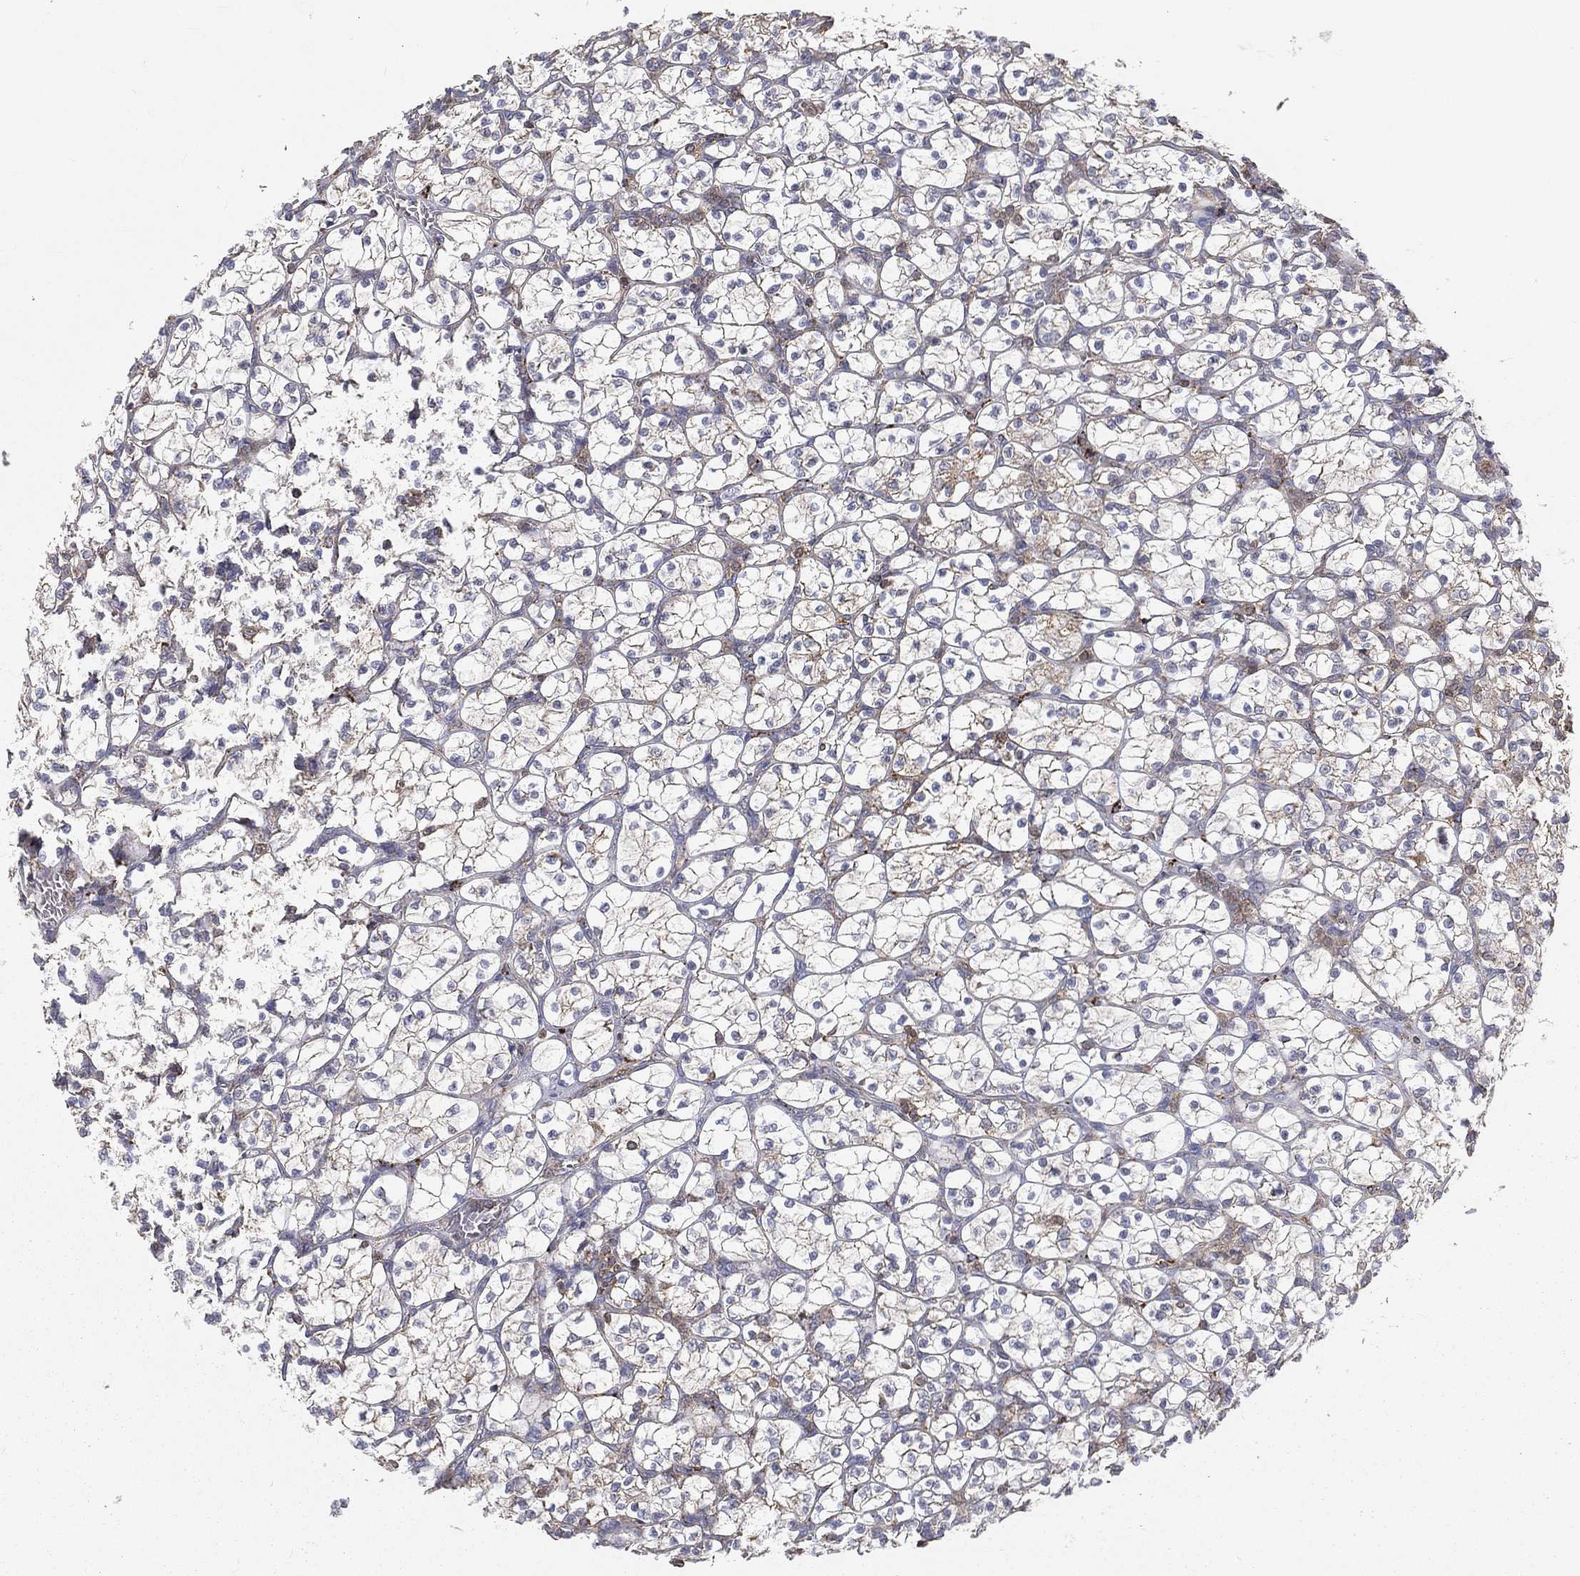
{"staining": {"intensity": "weak", "quantity": "25%-75%", "location": "cytoplasmic/membranous"}, "tissue": "renal cancer", "cell_type": "Tumor cells", "image_type": "cancer", "snomed": [{"axis": "morphology", "description": "Adenocarcinoma, NOS"}, {"axis": "topography", "description": "Kidney"}], "caption": "Immunohistochemical staining of human renal cancer exhibits low levels of weak cytoplasmic/membranous positivity in about 25%-75% of tumor cells. The protein is shown in brown color, while the nuclei are stained blue.", "gene": "RIN3", "patient": {"sex": "female", "age": 89}}